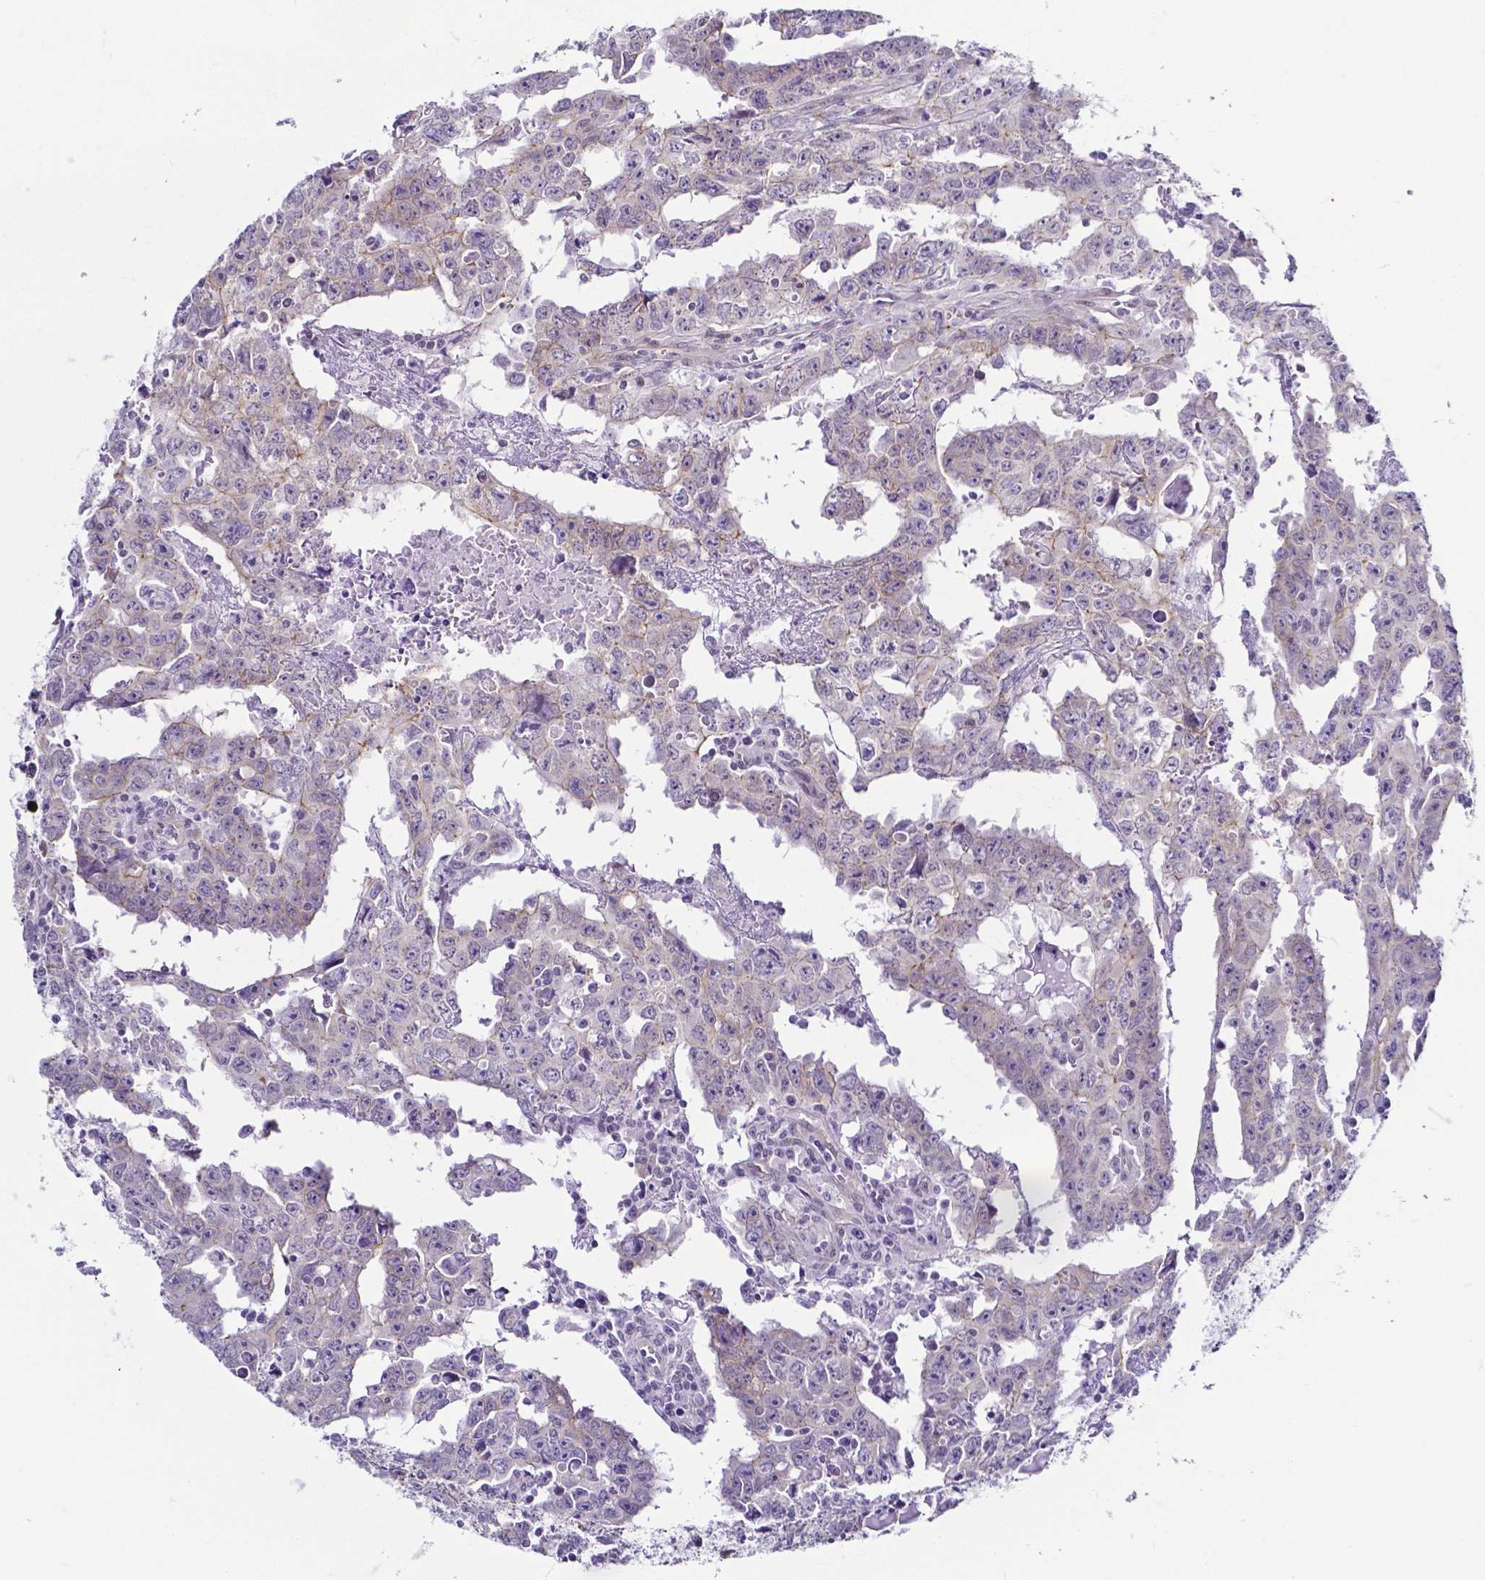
{"staining": {"intensity": "weak", "quantity": "<25%", "location": "cytoplasmic/membranous"}, "tissue": "testis cancer", "cell_type": "Tumor cells", "image_type": "cancer", "snomed": [{"axis": "morphology", "description": "Carcinoma, Embryonal, NOS"}, {"axis": "topography", "description": "Testis"}], "caption": "DAB immunohistochemical staining of testis cancer exhibits no significant expression in tumor cells. Nuclei are stained in blue.", "gene": "FAM83G", "patient": {"sex": "male", "age": 22}}